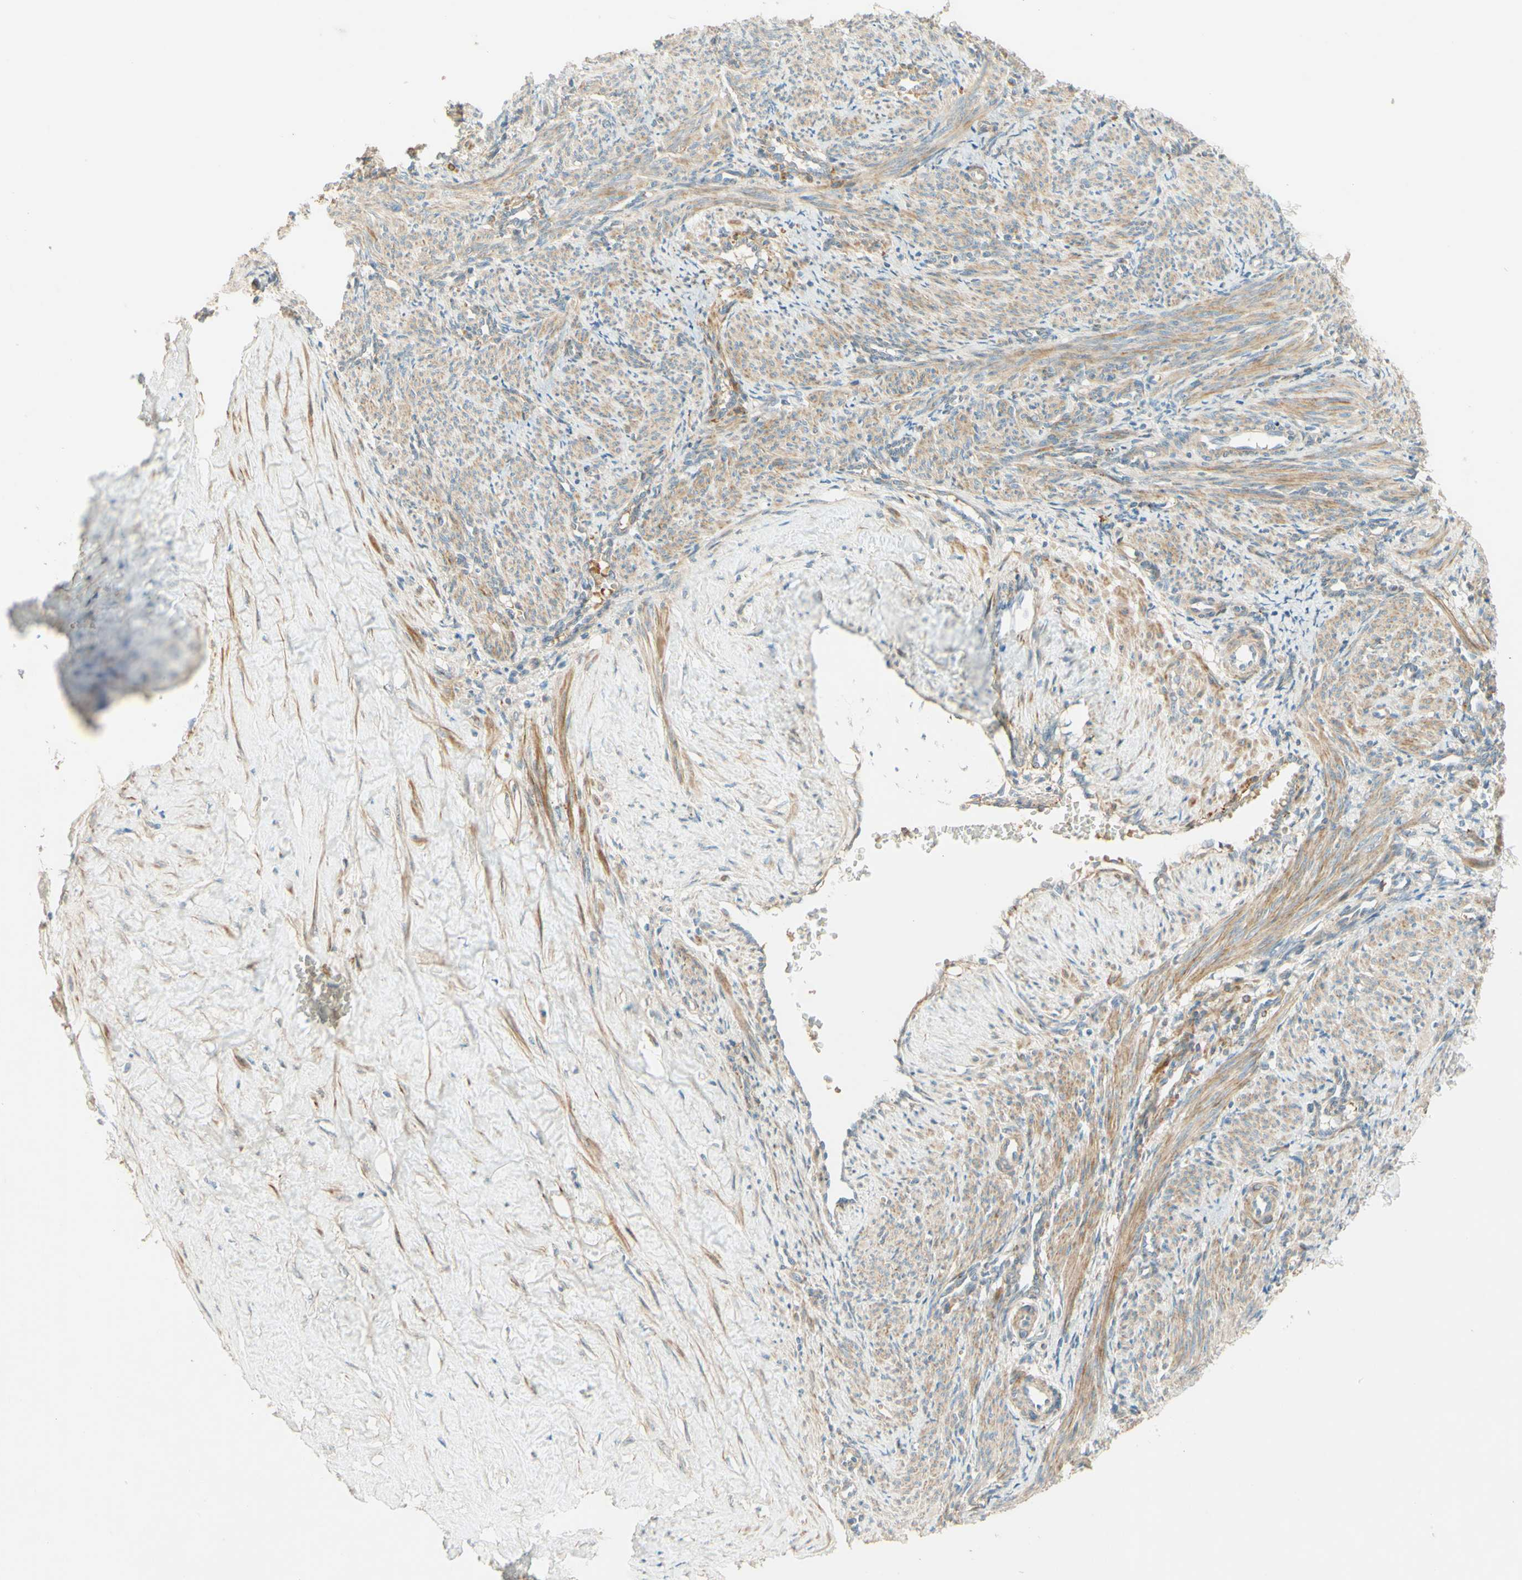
{"staining": {"intensity": "moderate", "quantity": ">75%", "location": "cytoplasmic/membranous"}, "tissue": "smooth muscle", "cell_type": "Smooth muscle cells", "image_type": "normal", "snomed": [{"axis": "morphology", "description": "Normal tissue, NOS"}, {"axis": "topography", "description": "Endometrium"}], "caption": "Immunohistochemistry (IHC) staining of benign smooth muscle, which reveals medium levels of moderate cytoplasmic/membranous expression in about >75% of smooth muscle cells indicating moderate cytoplasmic/membranous protein staining. The staining was performed using DAB (brown) for protein detection and nuclei were counterstained in hematoxylin (blue).", "gene": "ADAM17", "patient": {"sex": "female", "age": 33}}